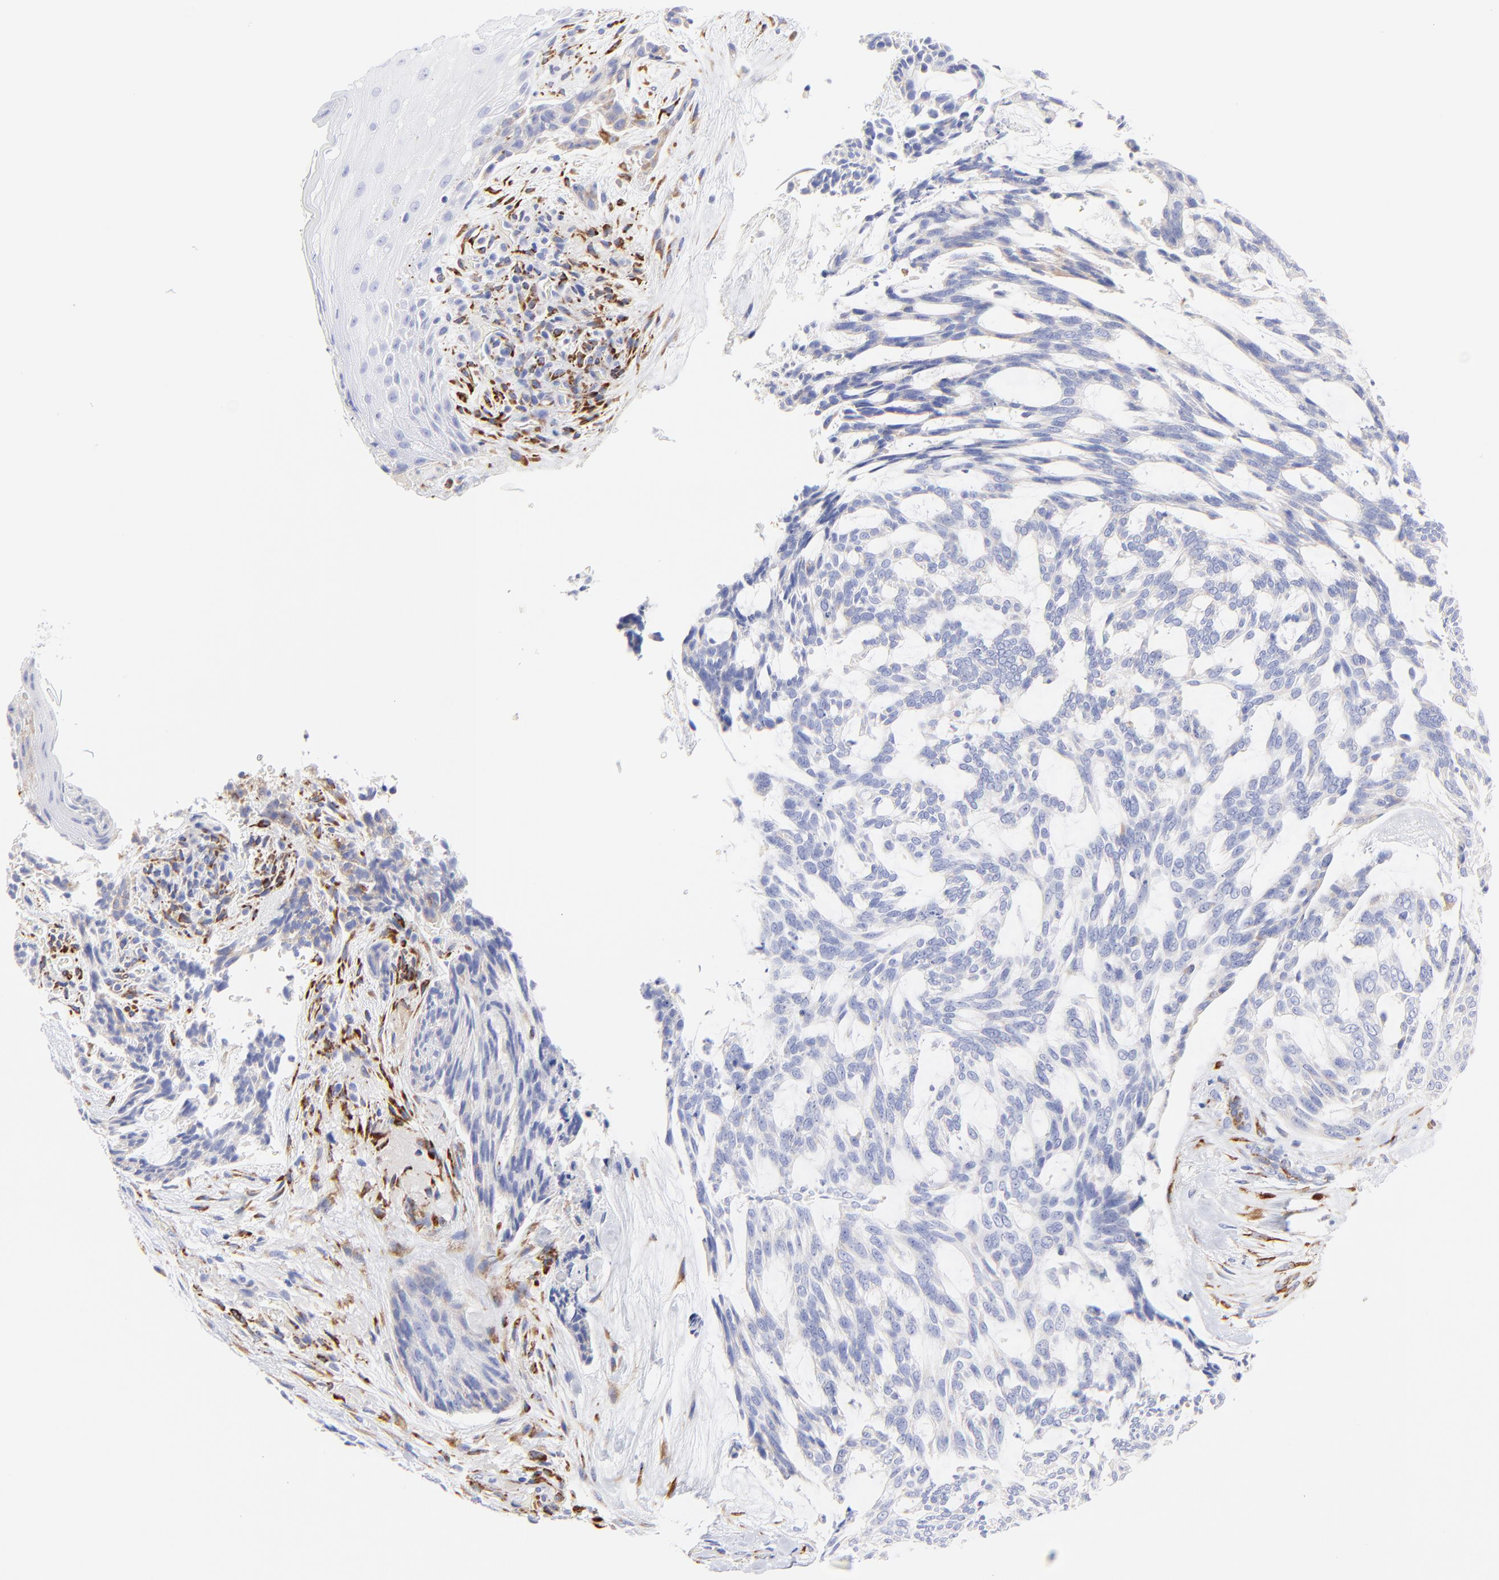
{"staining": {"intensity": "negative", "quantity": "none", "location": "none"}, "tissue": "skin cancer", "cell_type": "Tumor cells", "image_type": "cancer", "snomed": [{"axis": "morphology", "description": "Normal tissue, NOS"}, {"axis": "morphology", "description": "Basal cell carcinoma"}, {"axis": "topography", "description": "Skin"}], "caption": "High power microscopy histopathology image of an immunohistochemistry (IHC) micrograph of basal cell carcinoma (skin), revealing no significant expression in tumor cells.", "gene": "C1QTNF6", "patient": {"sex": "female", "age": 71}}